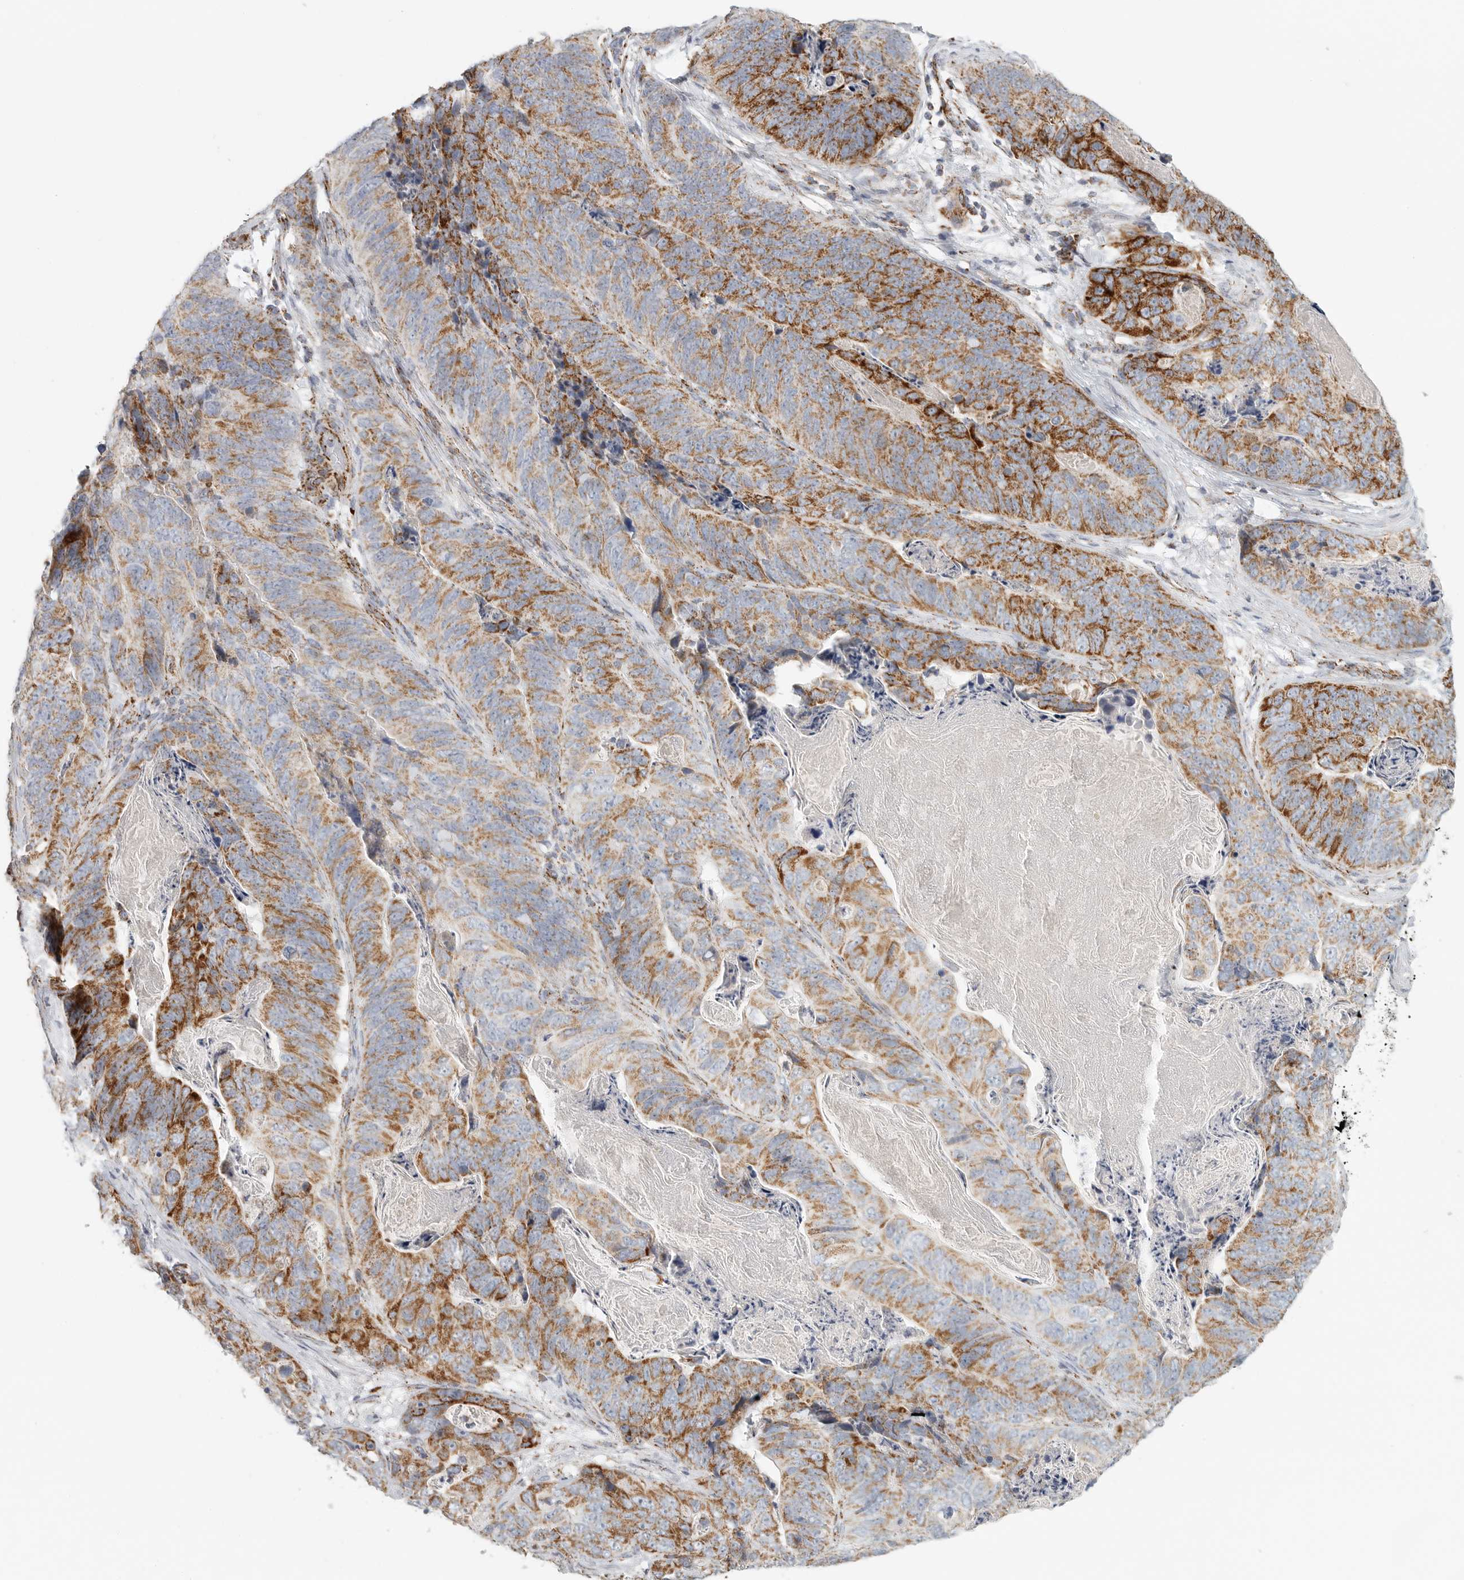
{"staining": {"intensity": "moderate", "quantity": ">75%", "location": "cytoplasmic/membranous"}, "tissue": "stomach cancer", "cell_type": "Tumor cells", "image_type": "cancer", "snomed": [{"axis": "morphology", "description": "Normal tissue, NOS"}, {"axis": "morphology", "description": "Adenocarcinoma, NOS"}, {"axis": "topography", "description": "Stomach"}], "caption": "DAB immunohistochemical staining of stomach adenocarcinoma reveals moderate cytoplasmic/membranous protein positivity in approximately >75% of tumor cells.", "gene": "SLC25A26", "patient": {"sex": "female", "age": 89}}